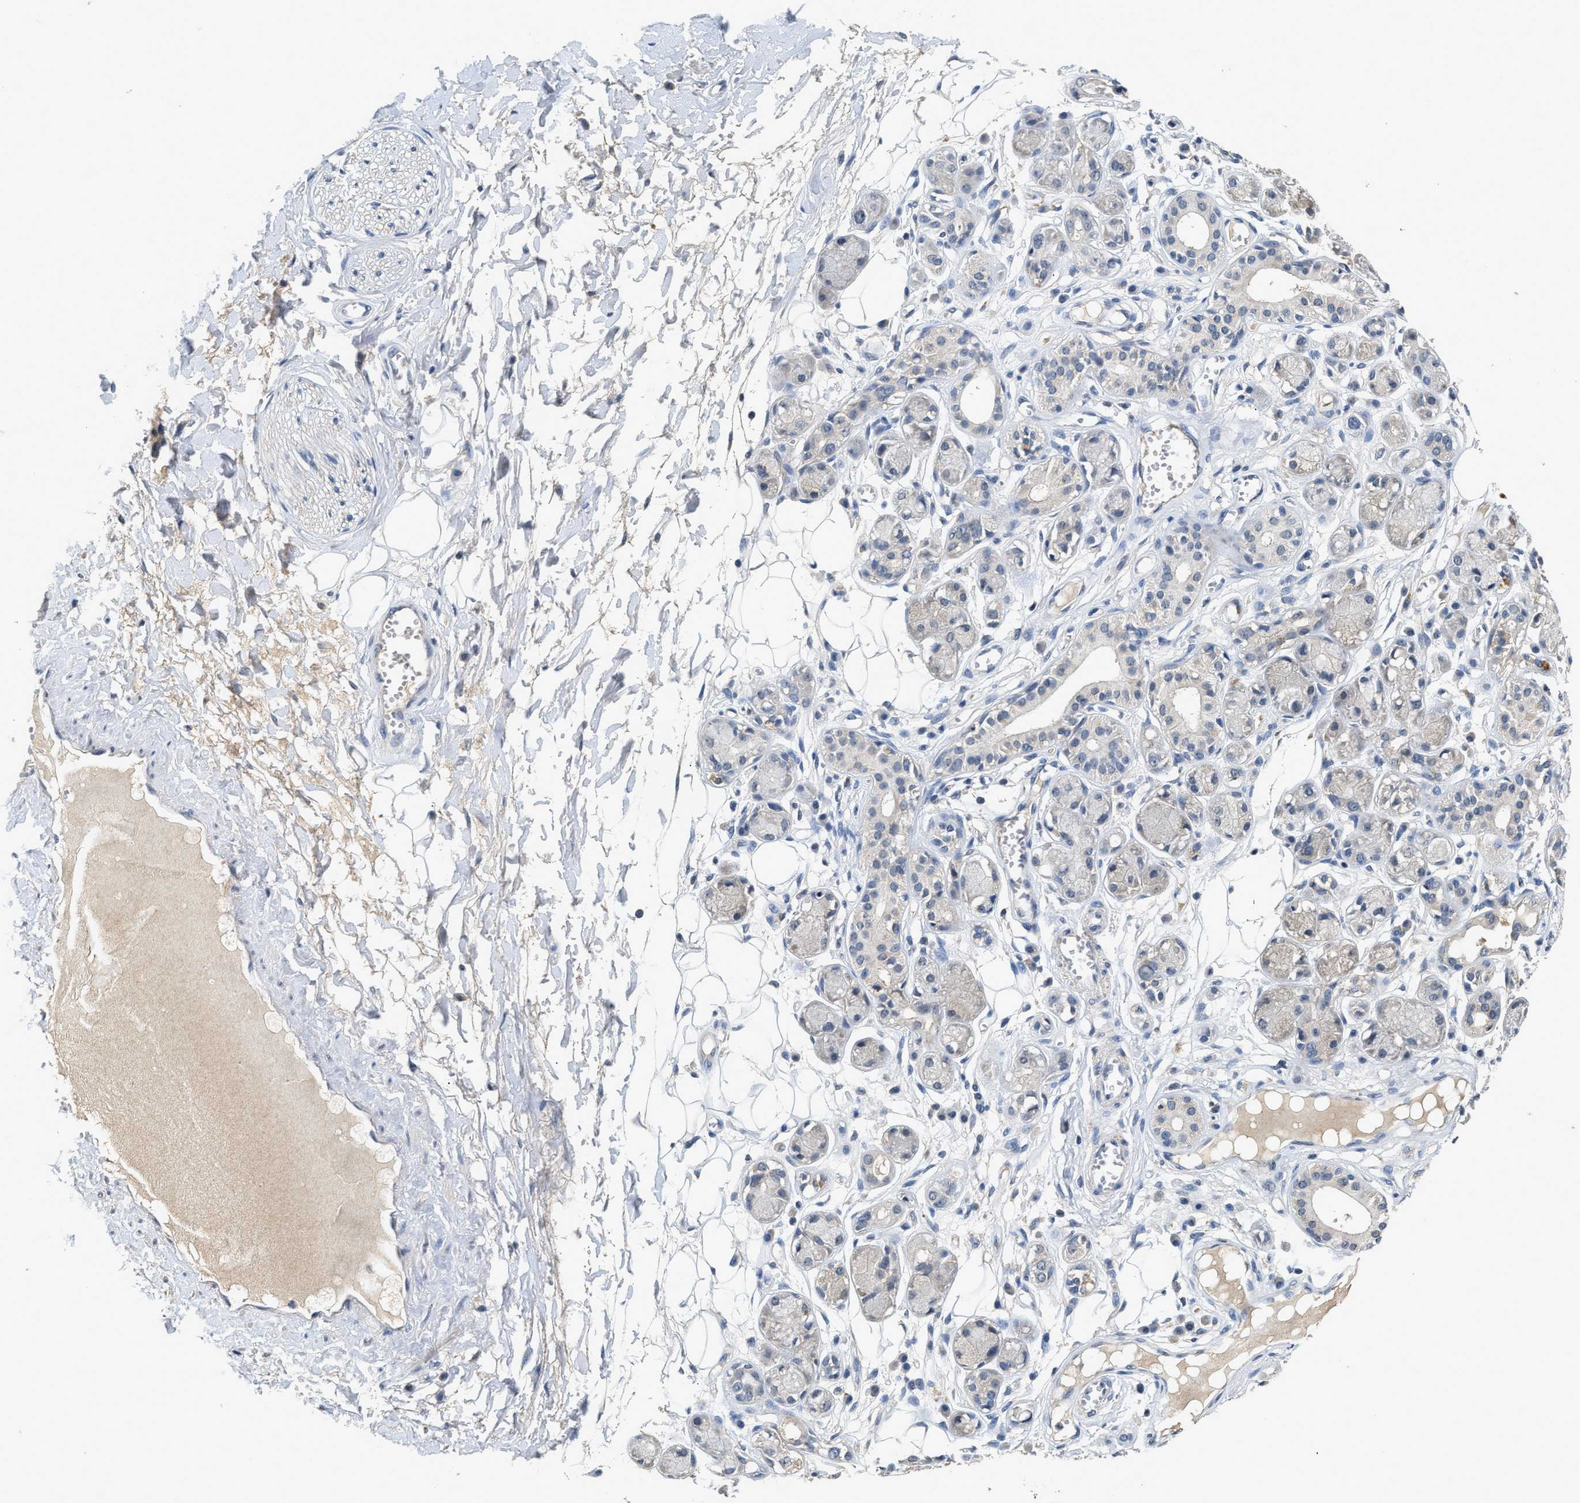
{"staining": {"intensity": "negative", "quantity": "none", "location": "none"}, "tissue": "adipose tissue", "cell_type": "Adipocytes", "image_type": "normal", "snomed": [{"axis": "morphology", "description": "Normal tissue, NOS"}, {"axis": "morphology", "description": "Inflammation, NOS"}, {"axis": "topography", "description": "Salivary gland"}, {"axis": "topography", "description": "Peripheral nerve tissue"}], "caption": "An immunohistochemistry (IHC) photomicrograph of benign adipose tissue is shown. There is no staining in adipocytes of adipose tissue.", "gene": "INHA", "patient": {"sex": "female", "age": 75}}